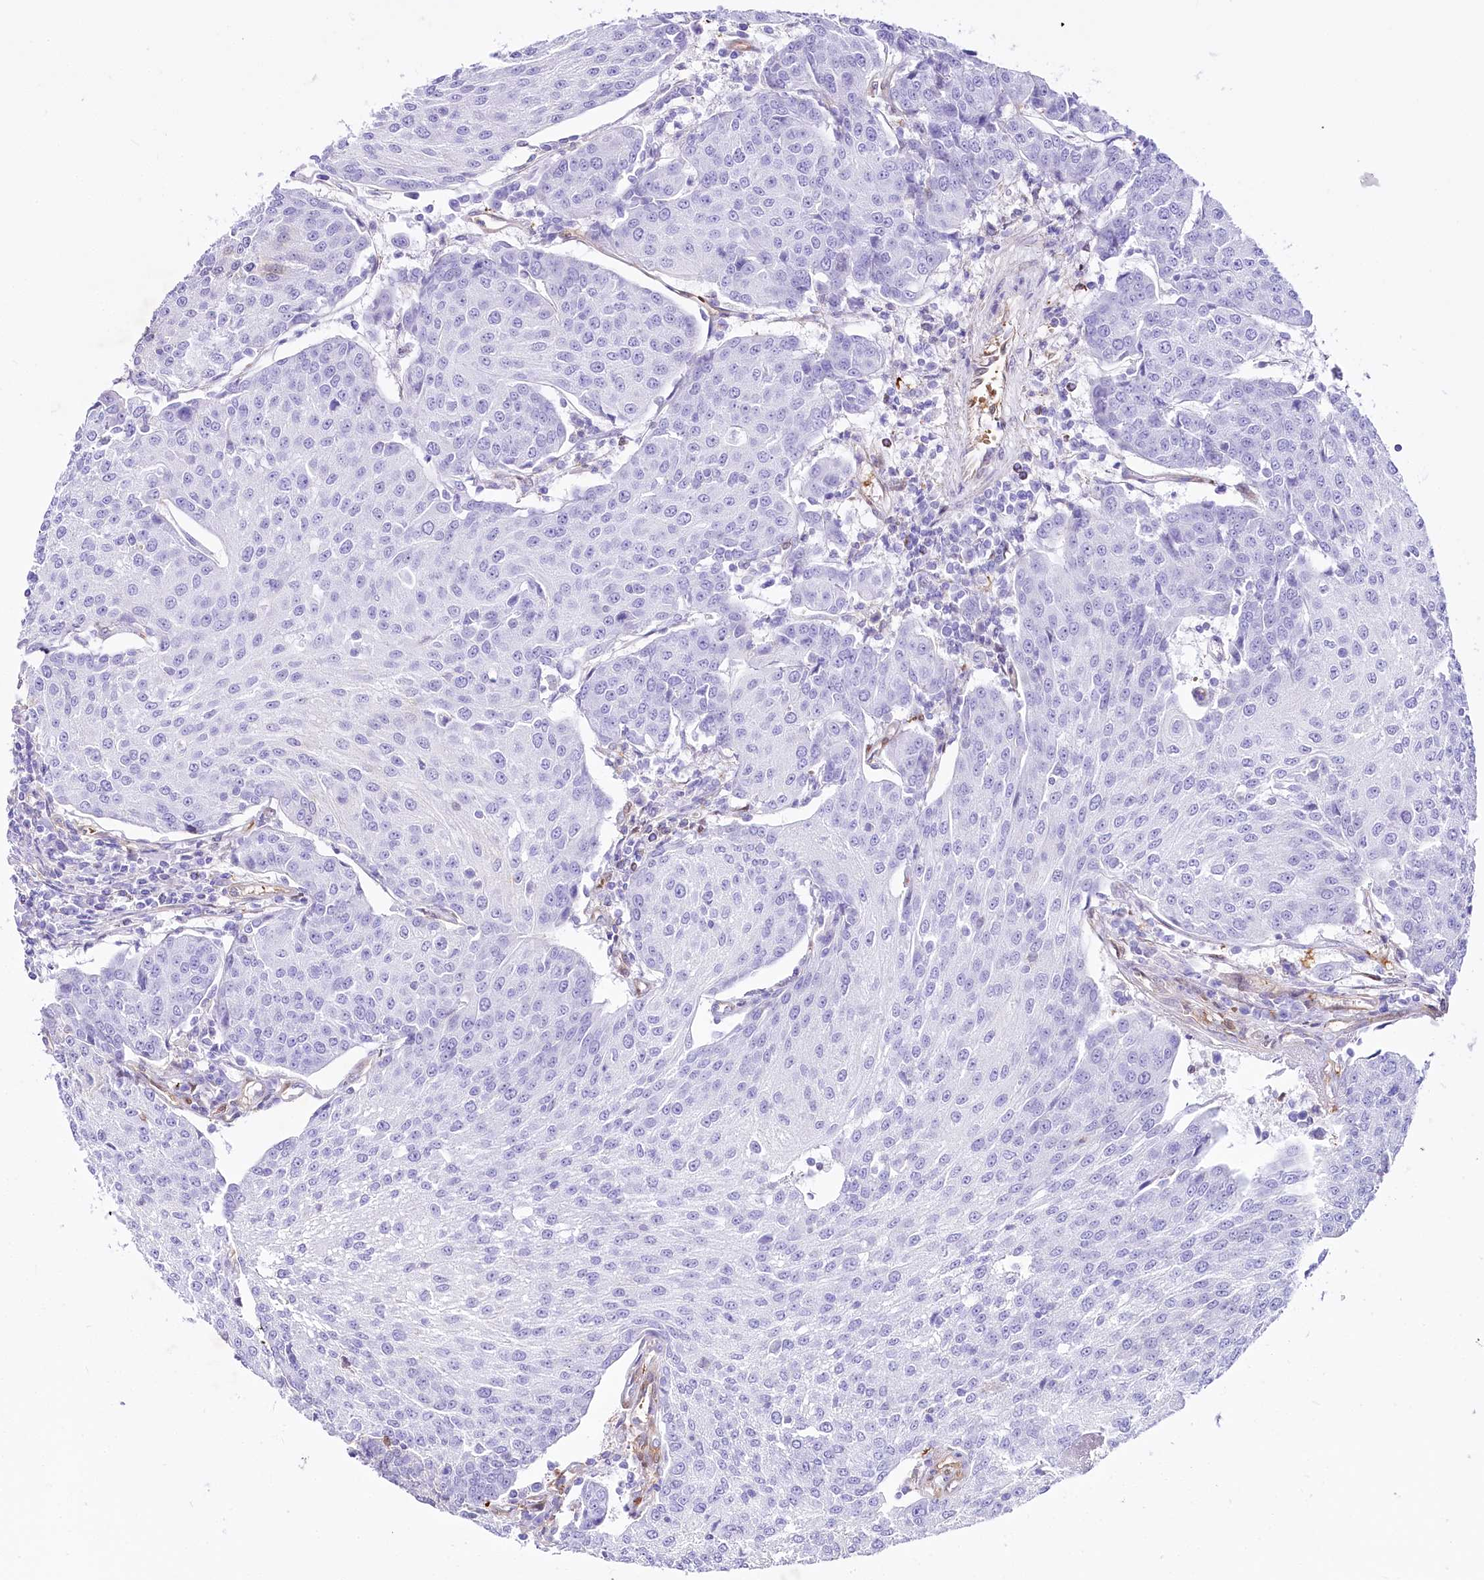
{"staining": {"intensity": "negative", "quantity": "none", "location": "none"}, "tissue": "urothelial cancer", "cell_type": "Tumor cells", "image_type": "cancer", "snomed": [{"axis": "morphology", "description": "Urothelial carcinoma, High grade"}, {"axis": "topography", "description": "Urinary bladder"}], "caption": "Immunohistochemistry of urothelial carcinoma (high-grade) displays no positivity in tumor cells. (Brightfield microscopy of DAB immunohistochemistry (IHC) at high magnification).", "gene": "PTMS", "patient": {"sex": "female", "age": 85}}